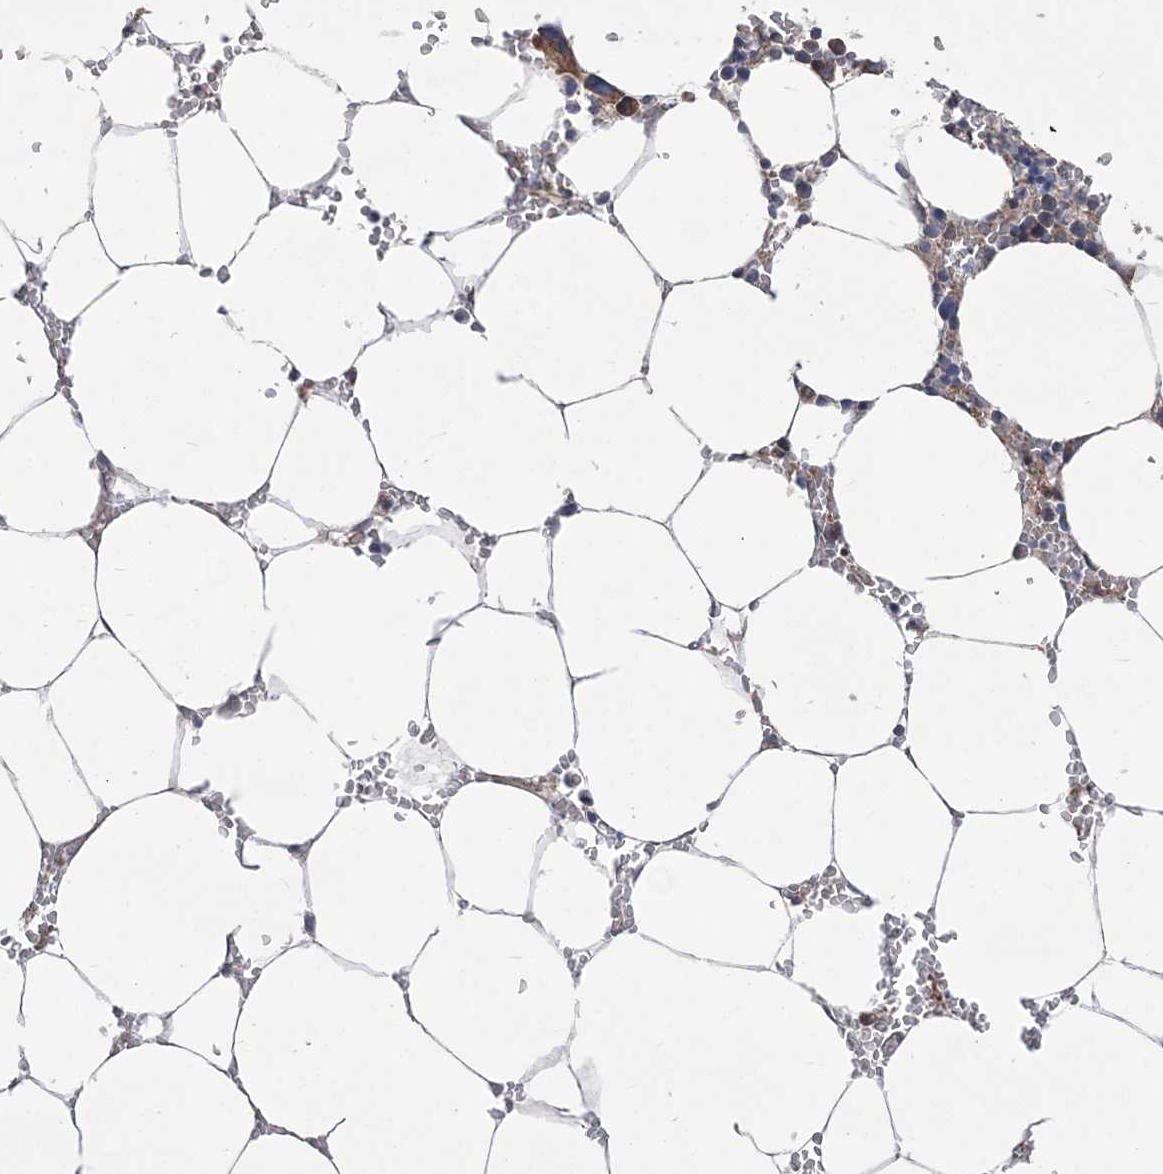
{"staining": {"intensity": "moderate", "quantity": "<25%", "location": "cytoplasmic/membranous"}, "tissue": "bone marrow", "cell_type": "Hematopoietic cells", "image_type": "normal", "snomed": [{"axis": "morphology", "description": "Normal tissue, NOS"}, {"axis": "topography", "description": "Bone marrow"}], "caption": "This histopathology image shows IHC staining of normal bone marrow, with low moderate cytoplasmic/membranous positivity in approximately <25% of hematopoietic cells.", "gene": "MTRF1L", "patient": {"sex": "male", "age": 70}}